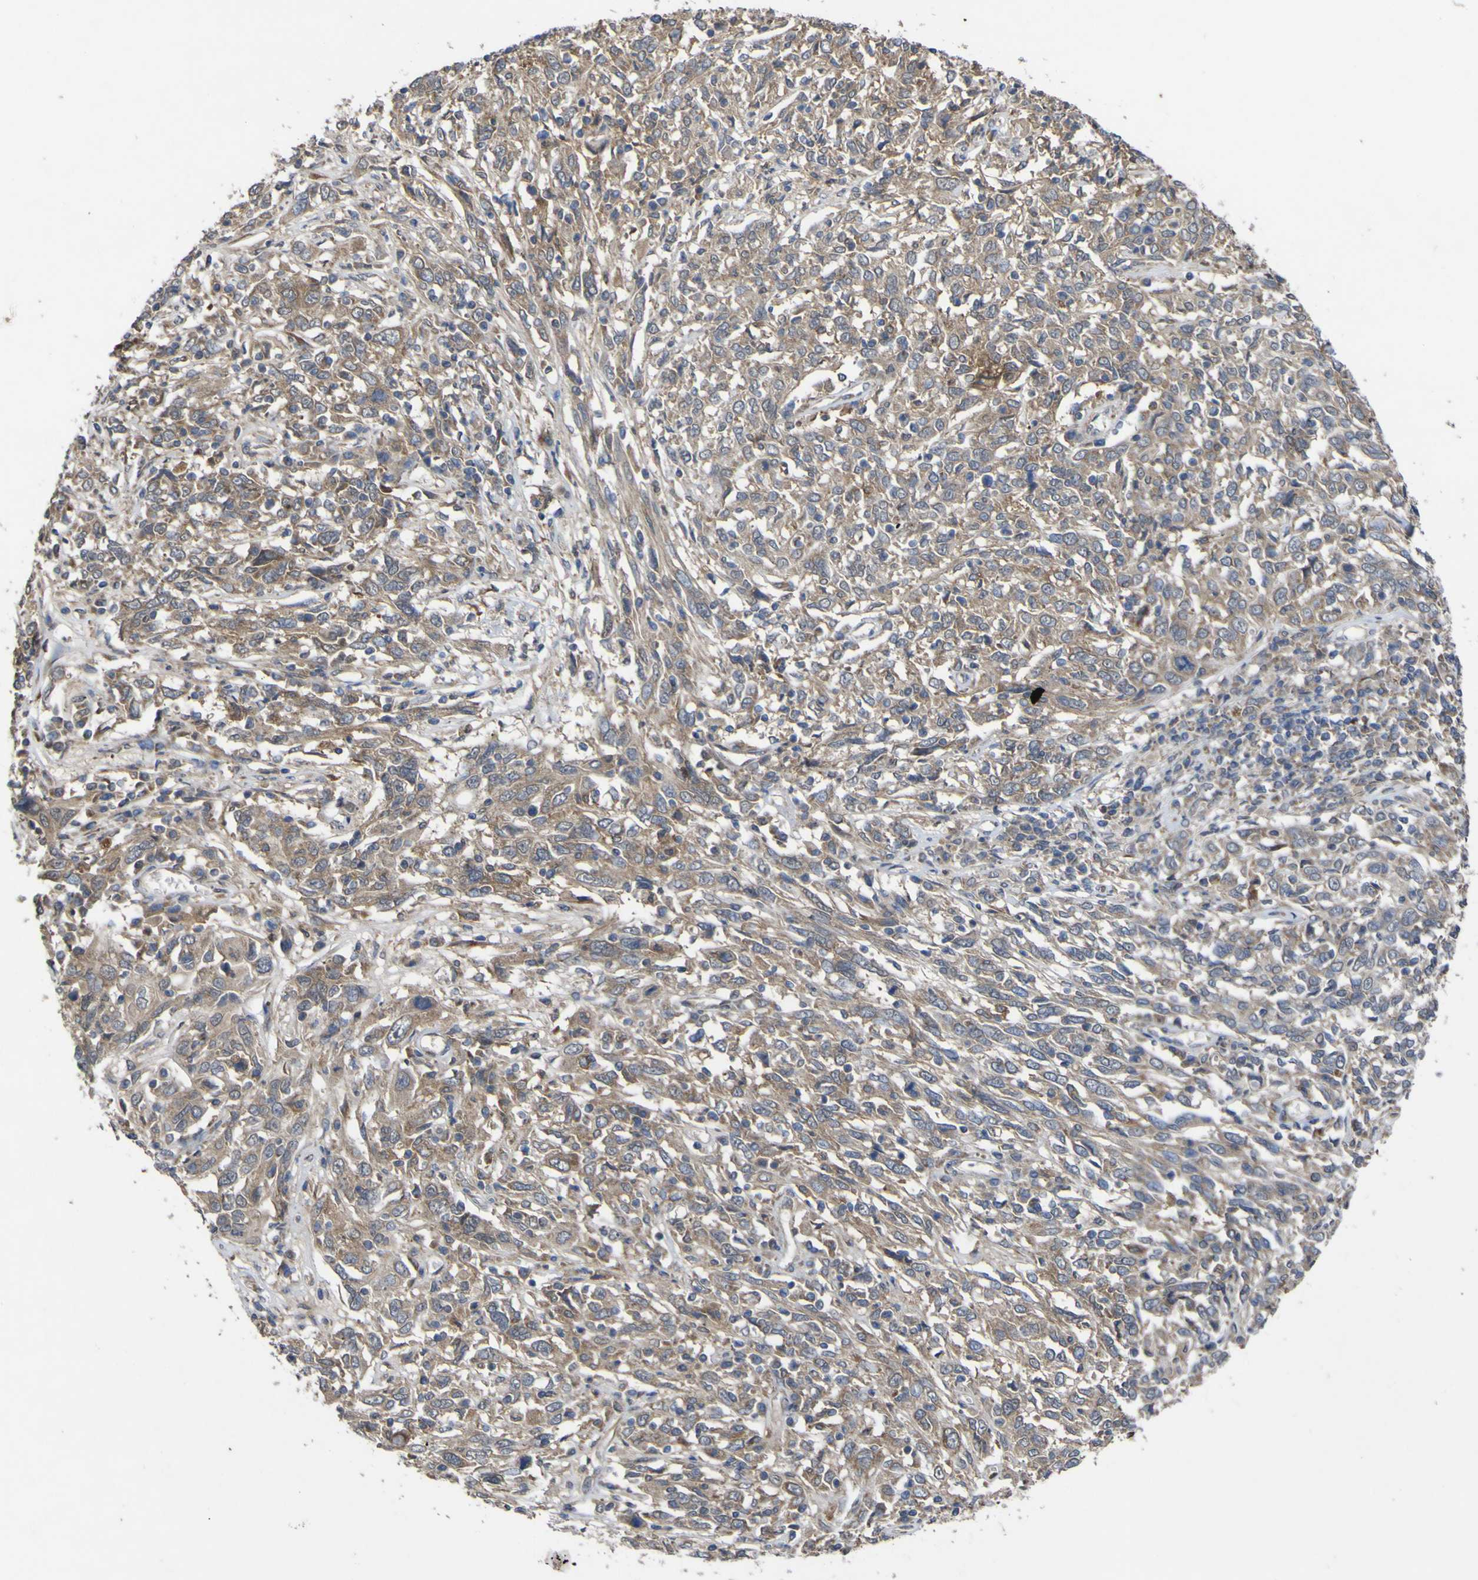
{"staining": {"intensity": "moderate", "quantity": ">75%", "location": "cytoplasmic/membranous"}, "tissue": "cervical cancer", "cell_type": "Tumor cells", "image_type": "cancer", "snomed": [{"axis": "morphology", "description": "Squamous cell carcinoma, NOS"}, {"axis": "topography", "description": "Cervix"}], "caption": "A medium amount of moderate cytoplasmic/membranous staining is present in approximately >75% of tumor cells in cervical cancer tissue.", "gene": "IRAK2", "patient": {"sex": "female", "age": 46}}